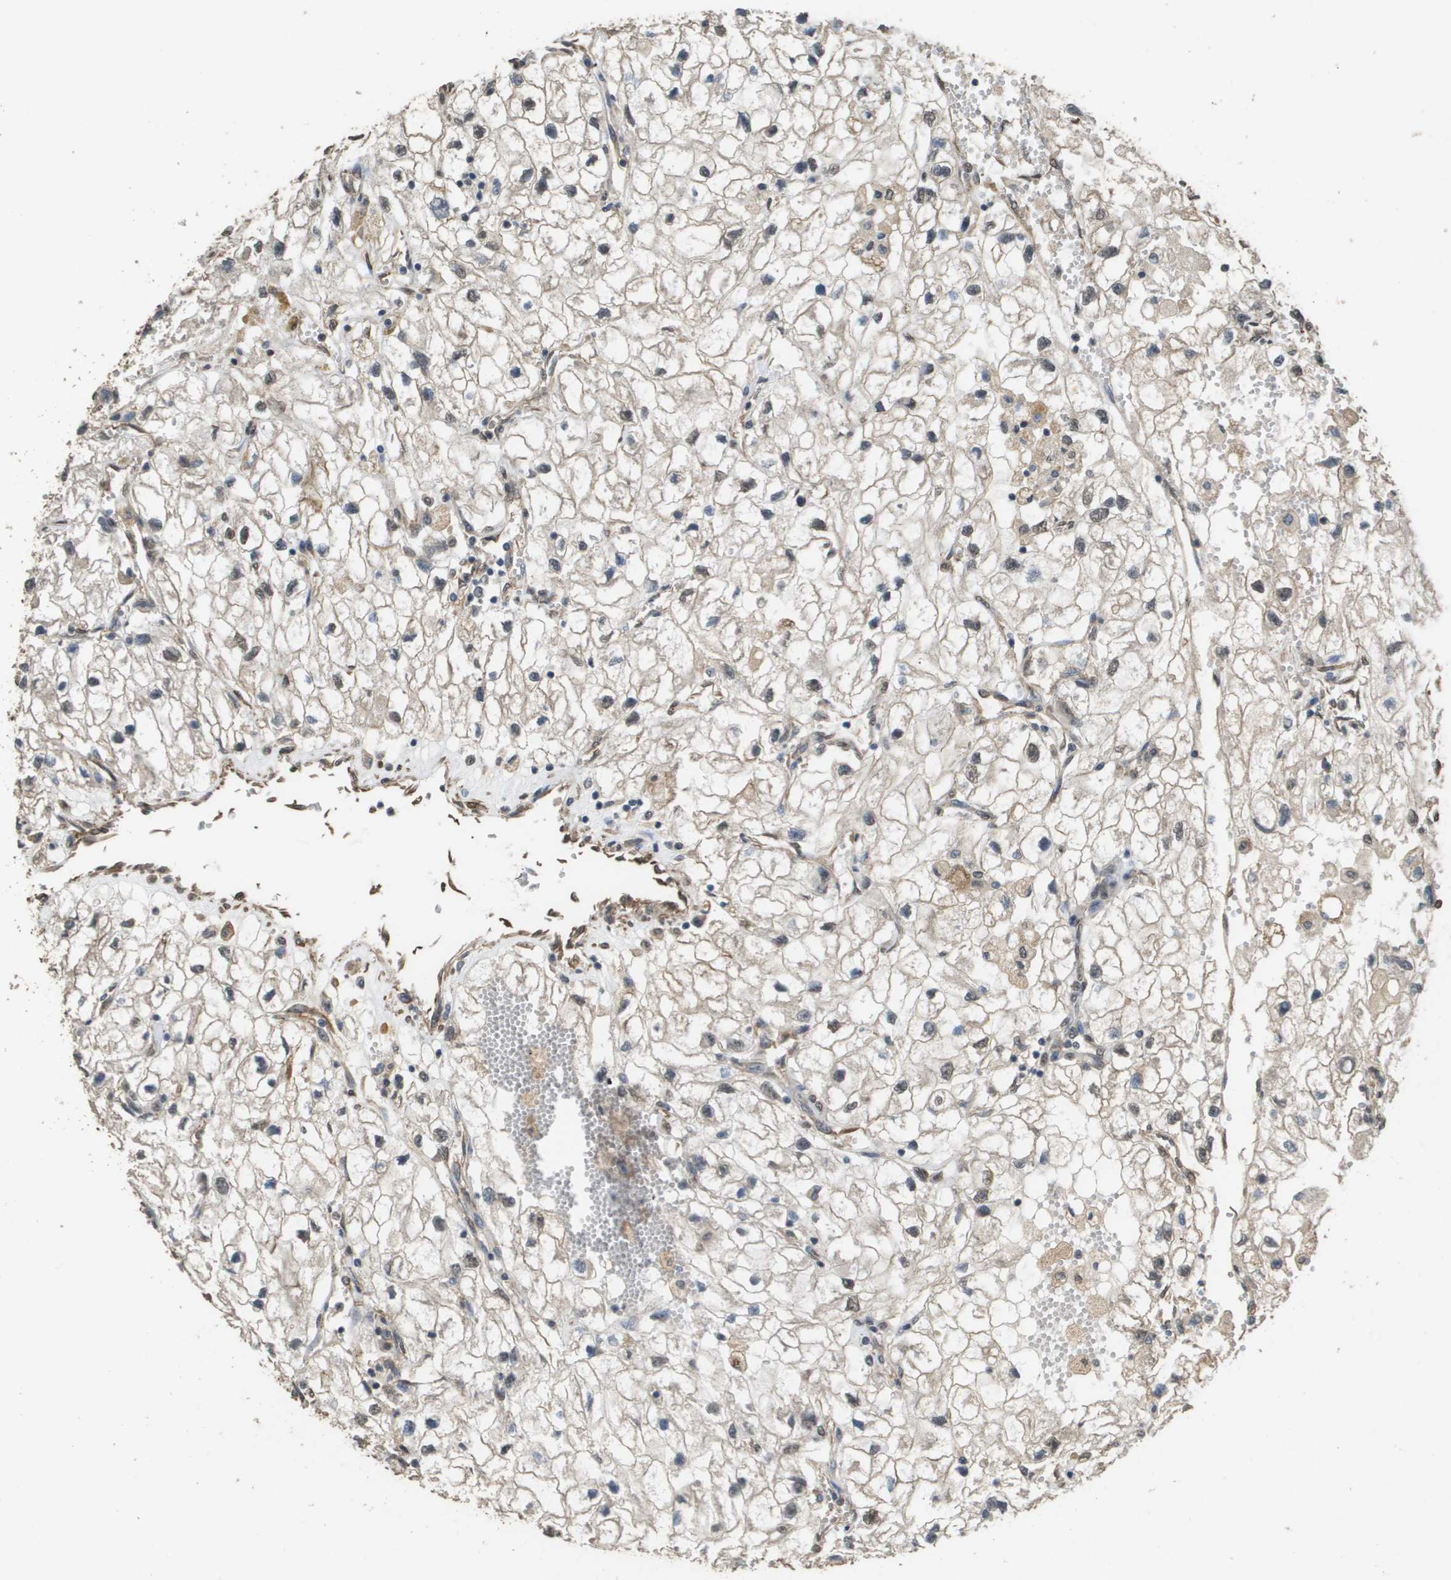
{"staining": {"intensity": "weak", "quantity": "25%-75%", "location": "cytoplasmic/membranous,nuclear"}, "tissue": "renal cancer", "cell_type": "Tumor cells", "image_type": "cancer", "snomed": [{"axis": "morphology", "description": "Adenocarcinoma, NOS"}, {"axis": "topography", "description": "Kidney"}], "caption": "There is low levels of weak cytoplasmic/membranous and nuclear expression in tumor cells of renal cancer, as demonstrated by immunohistochemical staining (brown color).", "gene": "AAMP", "patient": {"sex": "female", "age": 70}}